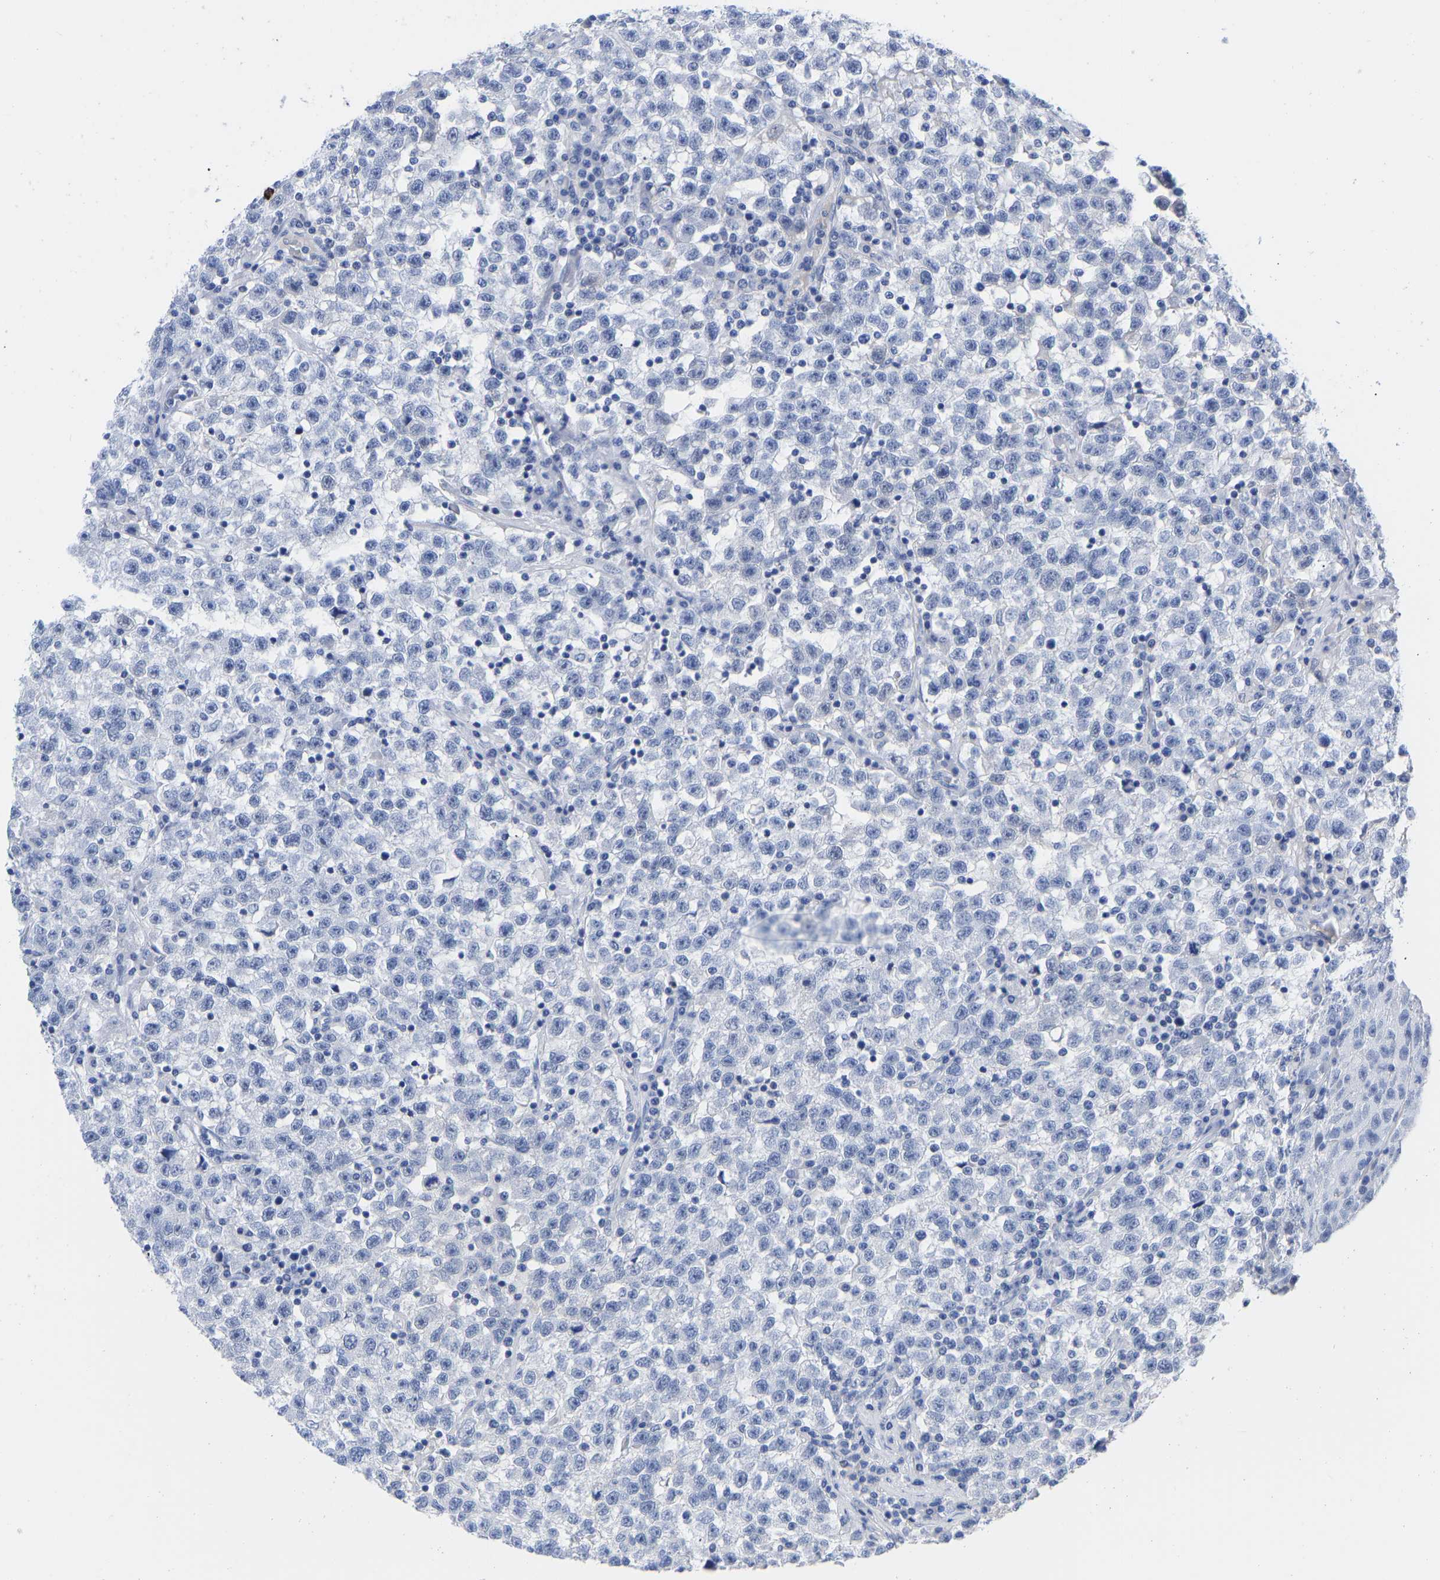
{"staining": {"intensity": "negative", "quantity": "none", "location": "none"}, "tissue": "testis cancer", "cell_type": "Tumor cells", "image_type": "cancer", "snomed": [{"axis": "morphology", "description": "Seminoma, NOS"}, {"axis": "topography", "description": "Testis"}], "caption": "DAB immunohistochemical staining of seminoma (testis) demonstrates no significant positivity in tumor cells.", "gene": "GPA33", "patient": {"sex": "male", "age": 22}}